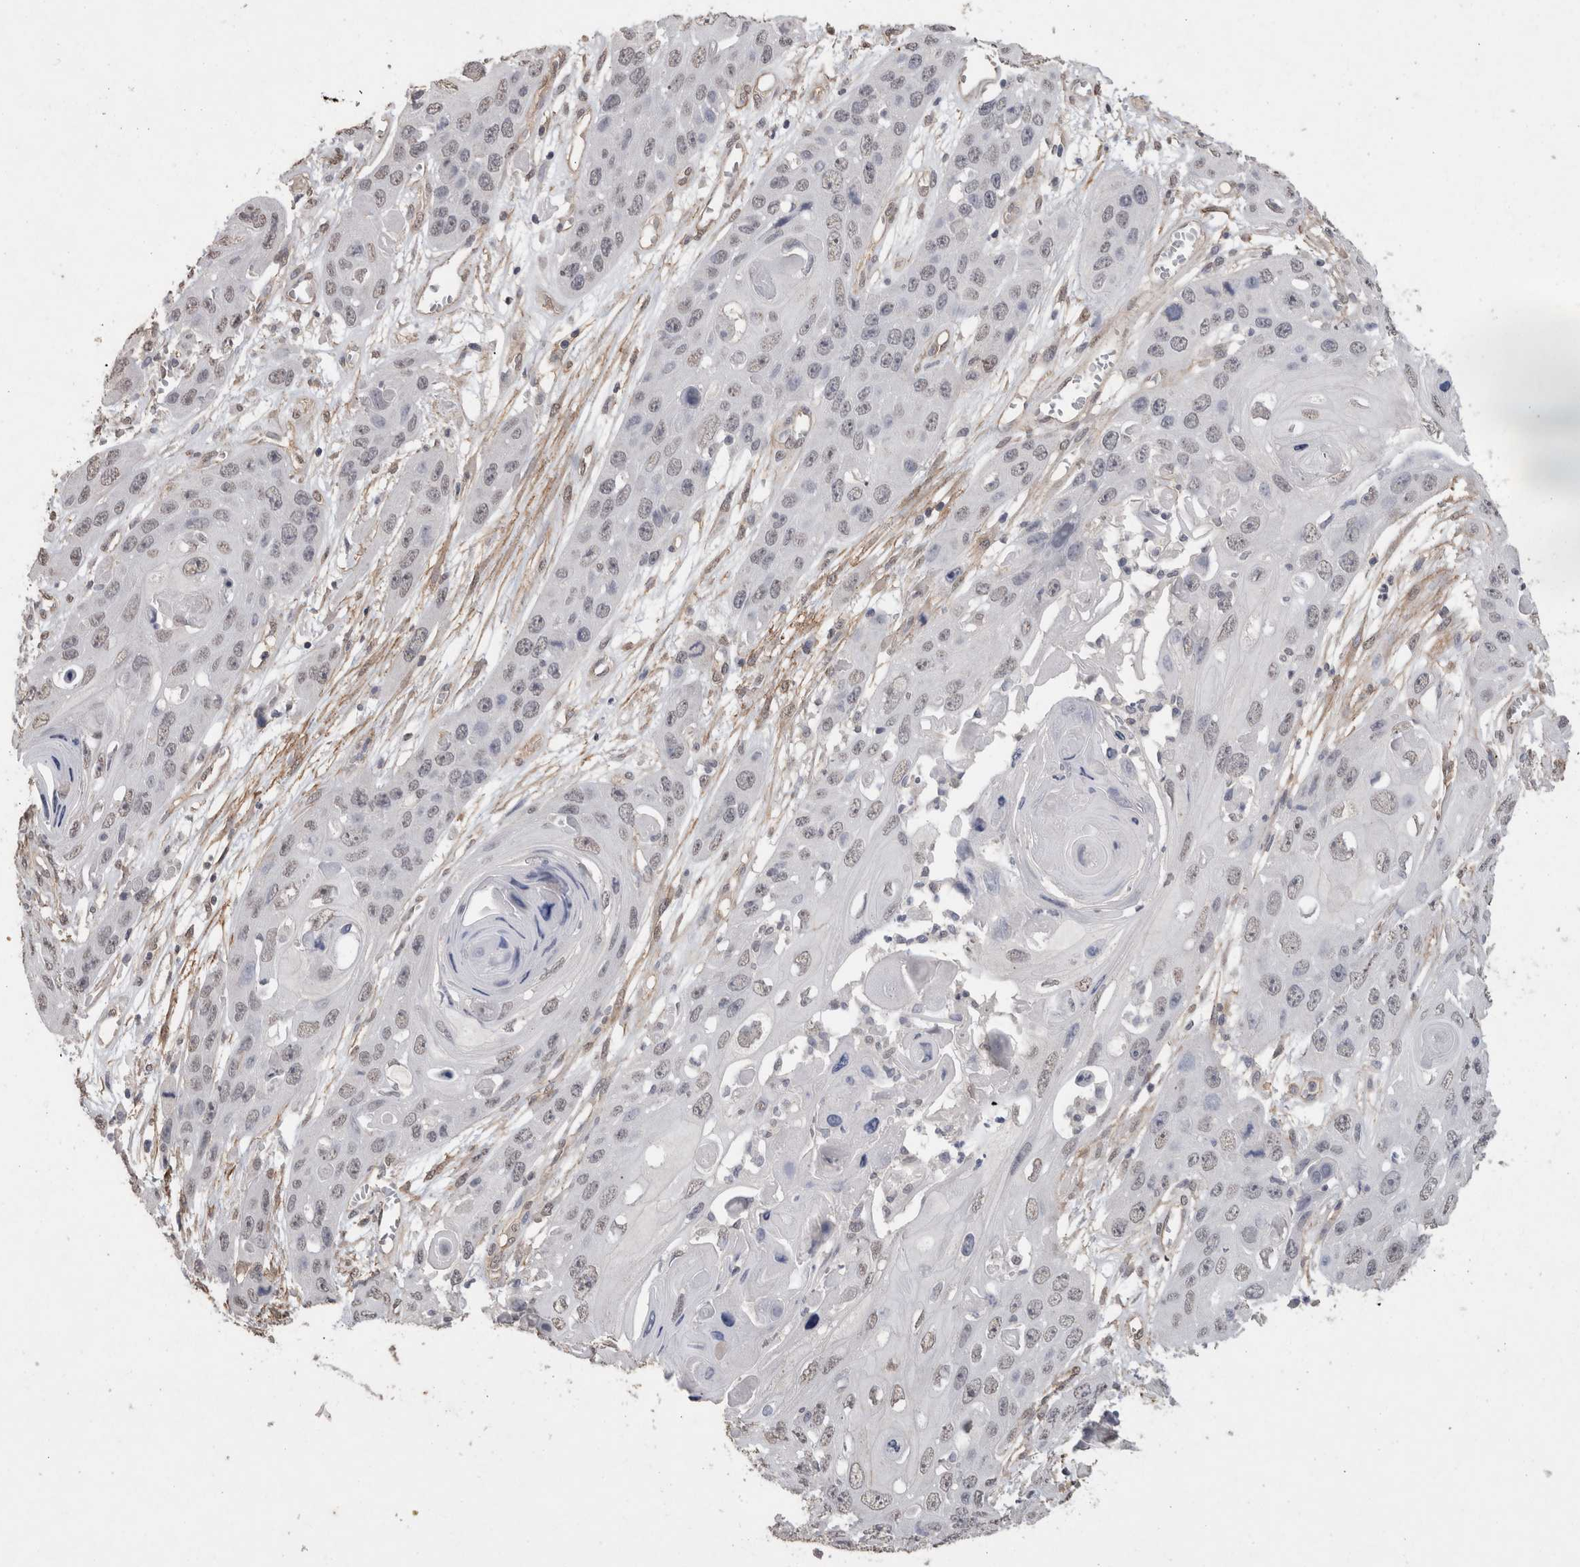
{"staining": {"intensity": "weak", "quantity": "<25%", "location": "nuclear"}, "tissue": "skin cancer", "cell_type": "Tumor cells", "image_type": "cancer", "snomed": [{"axis": "morphology", "description": "Squamous cell carcinoma, NOS"}, {"axis": "topography", "description": "Skin"}], "caption": "The IHC photomicrograph has no significant staining in tumor cells of skin cancer (squamous cell carcinoma) tissue. The staining was performed using DAB (3,3'-diaminobenzidine) to visualize the protein expression in brown, while the nuclei were stained in blue with hematoxylin (Magnification: 20x).", "gene": "RECK", "patient": {"sex": "male", "age": 55}}